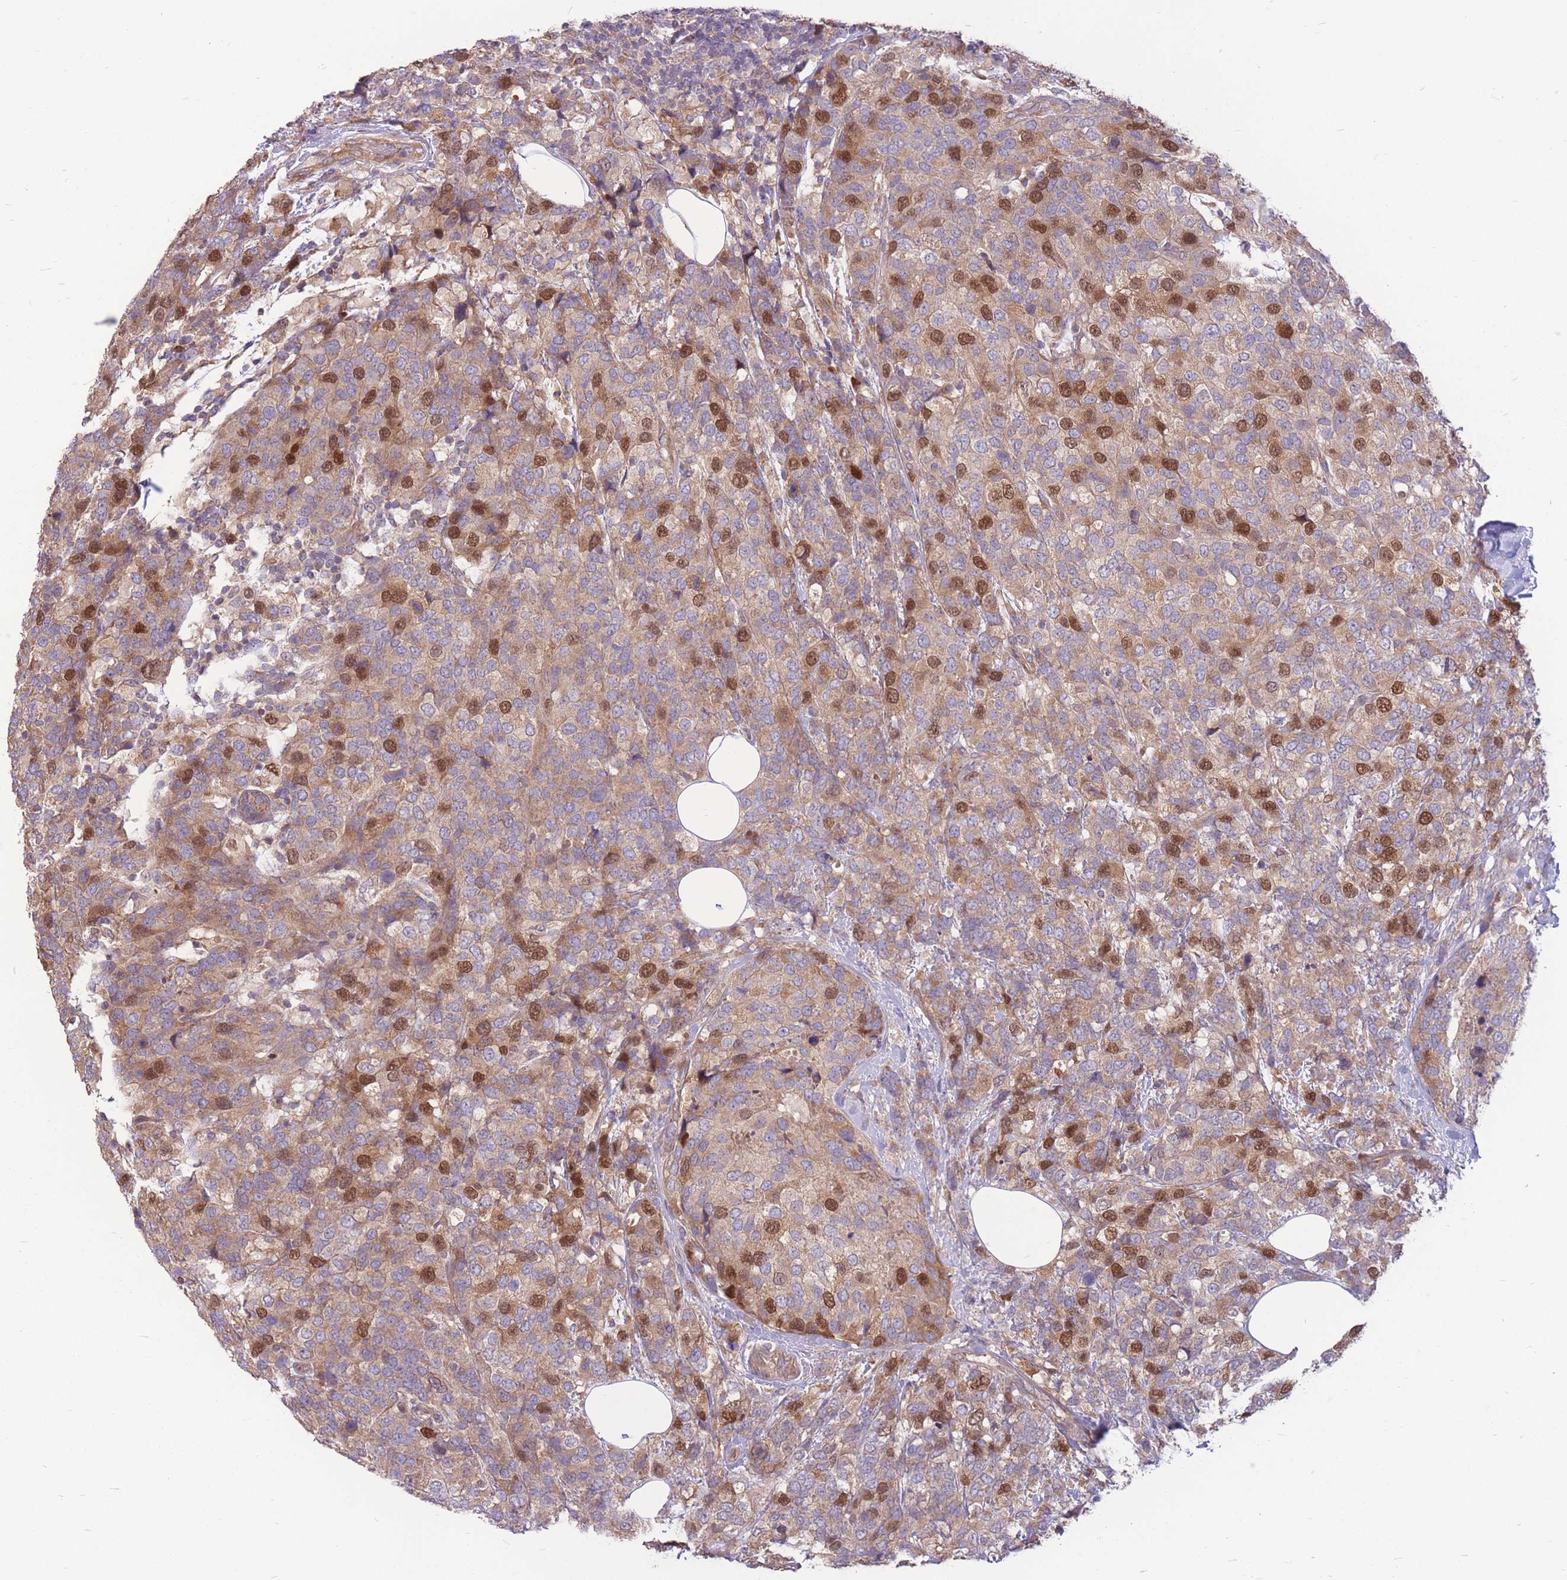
{"staining": {"intensity": "moderate", "quantity": ">75%", "location": "cytoplasmic/membranous,nuclear"}, "tissue": "breast cancer", "cell_type": "Tumor cells", "image_type": "cancer", "snomed": [{"axis": "morphology", "description": "Lobular carcinoma"}, {"axis": "topography", "description": "Breast"}], "caption": "About >75% of tumor cells in human breast lobular carcinoma exhibit moderate cytoplasmic/membranous and nuclear protein expression as visualized by brown immunohistochemical staining.", "gene": "GMNN", "patient": {"sex": "female", "age": 59}}